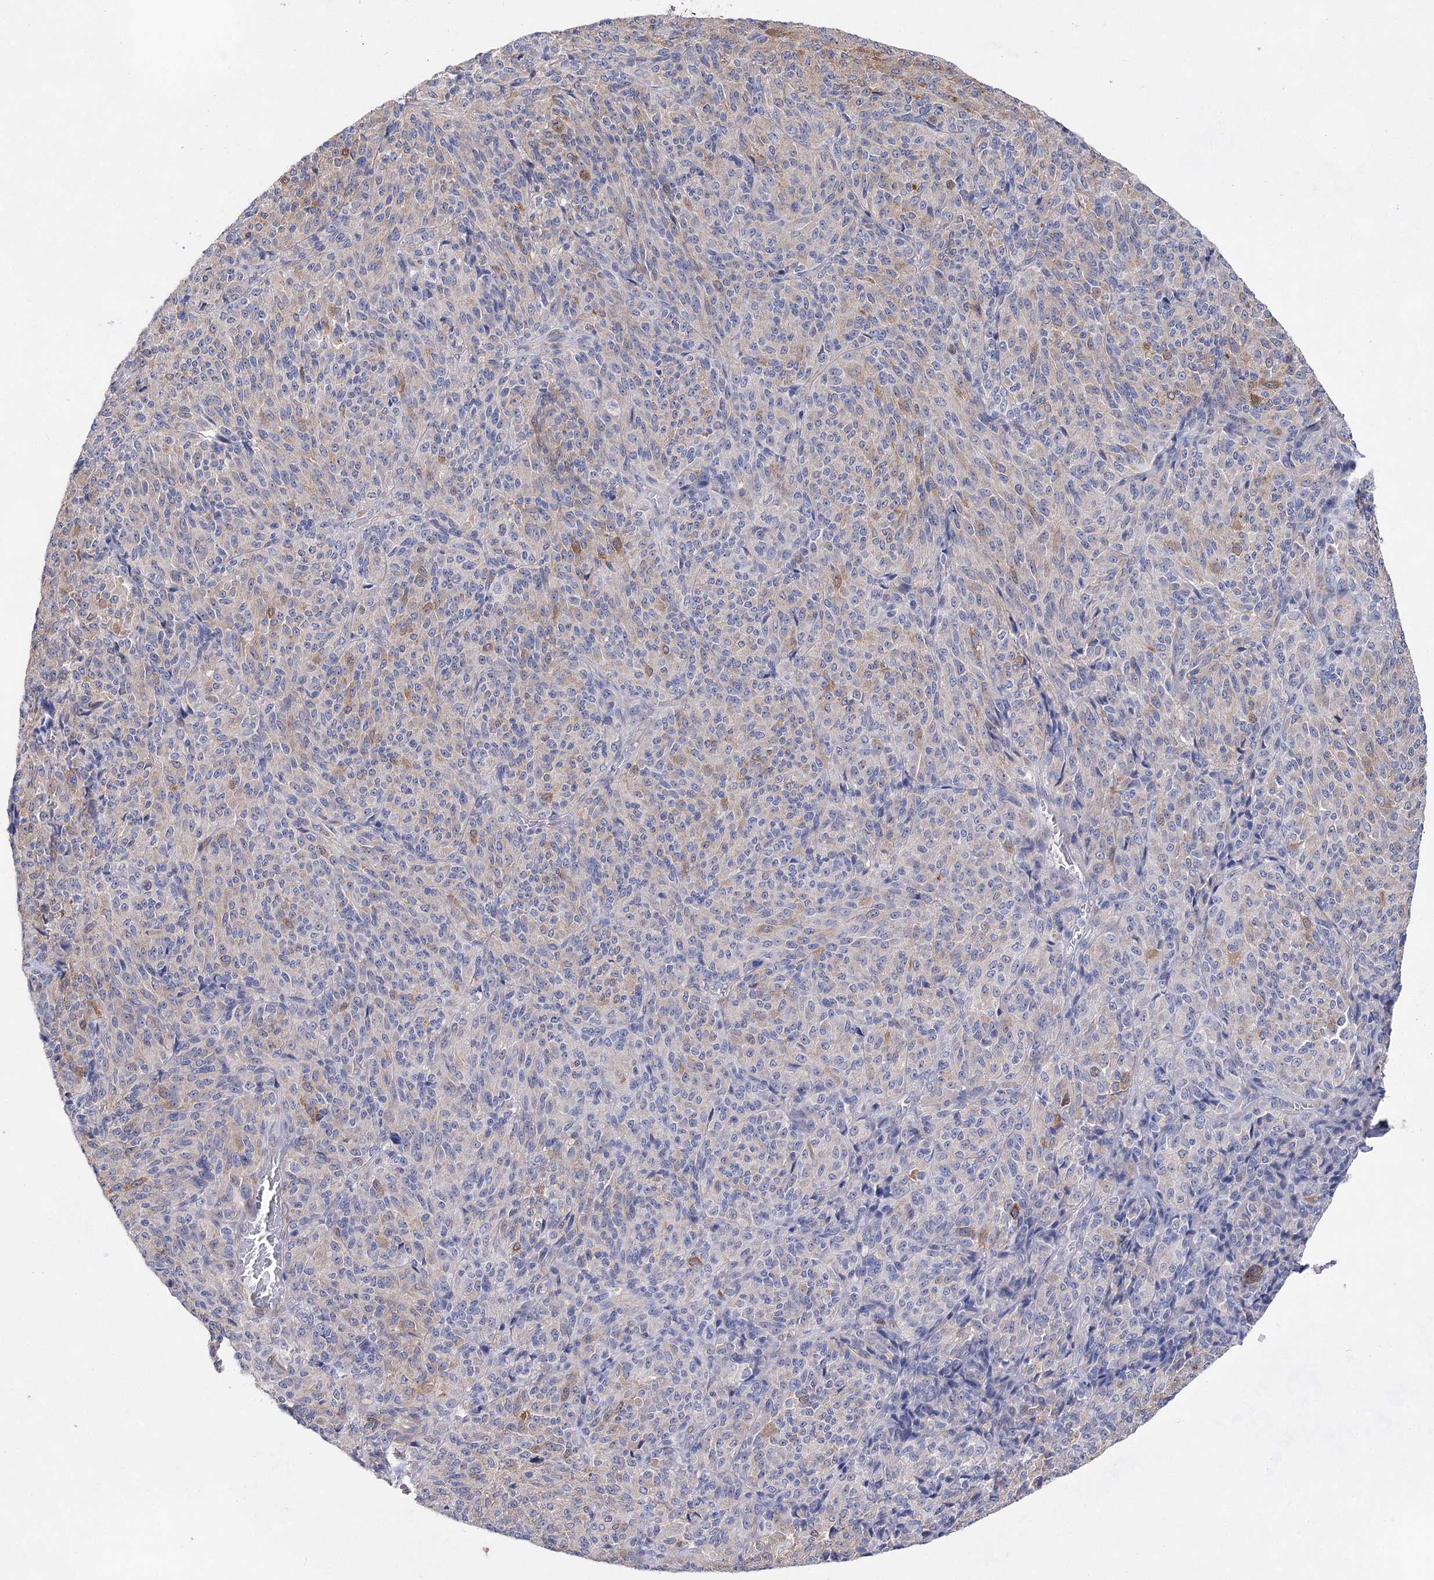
{"staining": {"intensity": "negative", "quantity": "none", "location": "none"}, "tissue": "melanoma", "cell_type": "Tumor cells", "image_type": "cancer", "snomed": [{"axis": "morphology", "description": "Malignant melanoma, Metastatic site"}, {"axis": "topography", "description": "Brain"}], "caption": "Melanoma was stained to show a protein in brown. There is no significant expression in tumor cells.", "gene": "UGDH", "patient": {"sex": "female", "age": 56}}